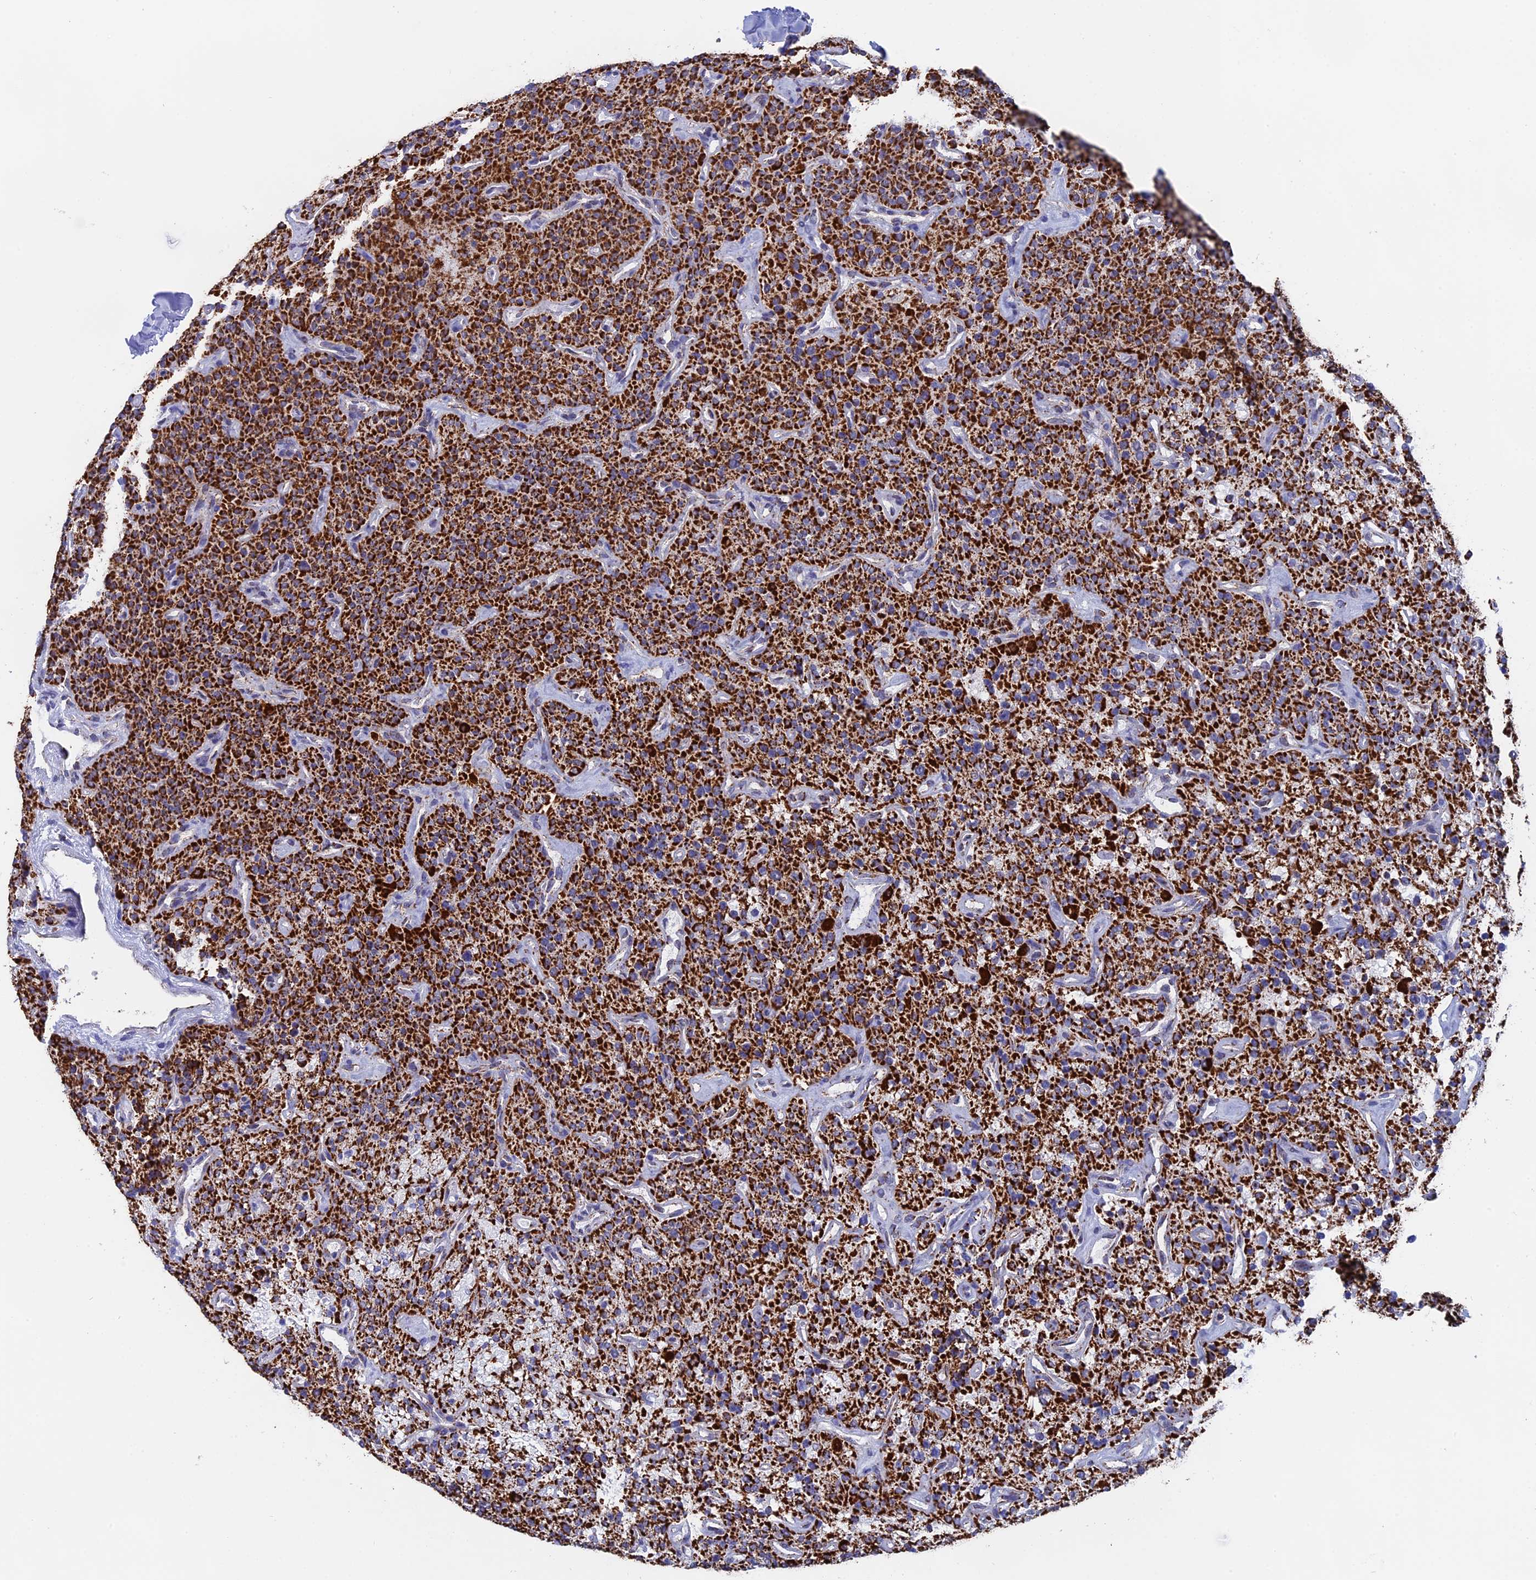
{"staining": {"intensity": "strong", "quantity": ">75%", "location": "cytoplasmic/membranous"}, "tissue": "parathyroid gland", "cell_type": "Glandular cells", "image_type": "normal", "snomed": [{"axis": "morphology", "description": "Normal tissue, NOS"}, {"axis": "topography", "description": "Parathyroid gland"}], "caption": "This is a photomicrograph of immunohistochemistry staining of normal parathyroid gland, which shows strong positivity in the cytoplasmic/membranous of glandular cells.", "gene": "CDC16", "patient": {"sex": "male", "age": 46}}